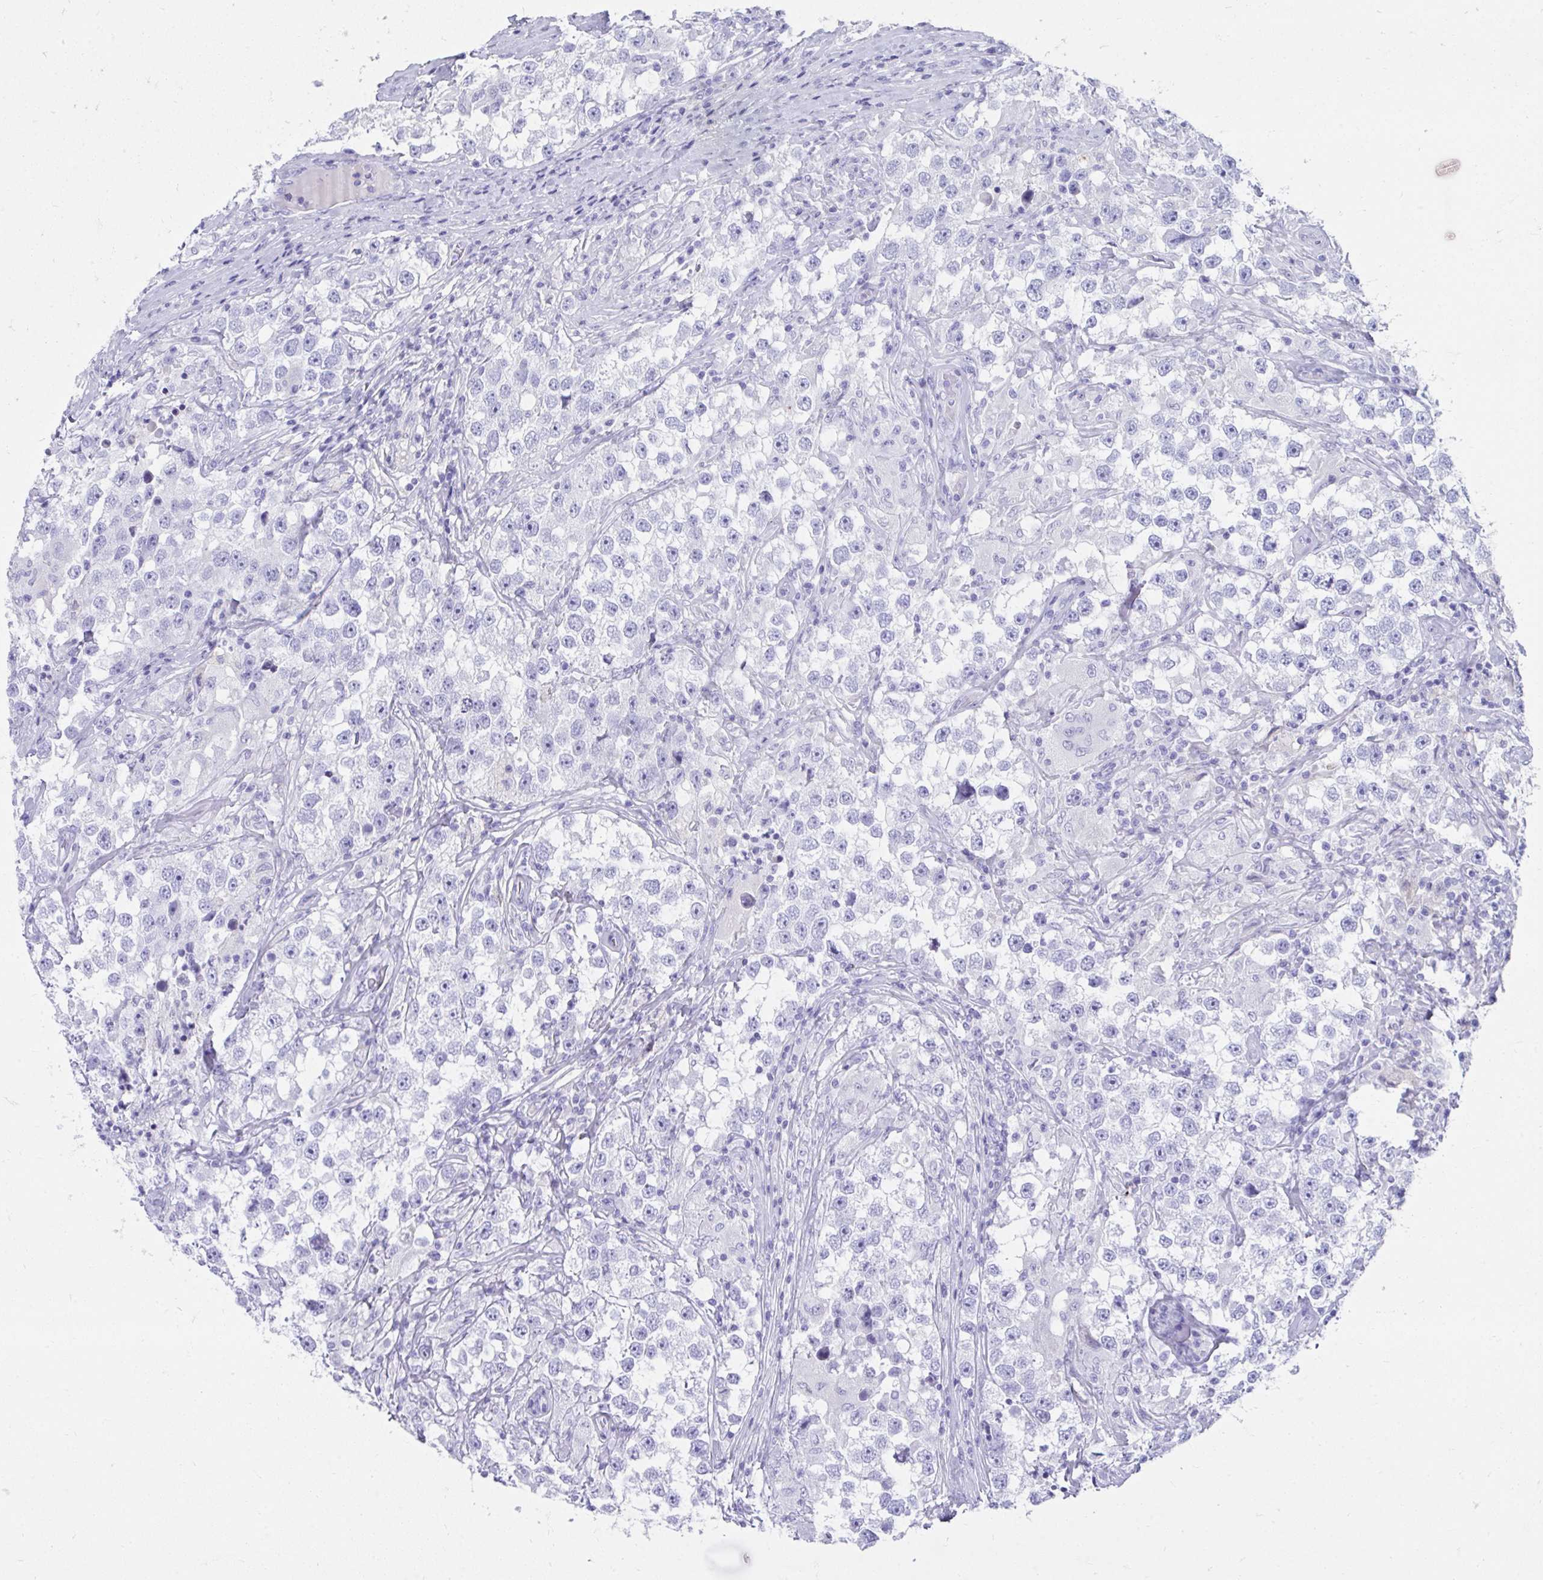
{"staining": {"intensity": "negative", "quantity": "none", "location": "none"}, "tissue": "testis cancer", "cell_type": "Tumor cells", "image_type": "cancer", "snomed": [{"axis": "morphology", "description": "Seminoma, NOS"}, {"axis": "topography", "description": "Testis"}], "caption": "Testis seminoma stained for a protein using IHC shows no expression tumor cells.", "gene": "SEC14L3", "patient": {"sex": "male", "age": 46}}